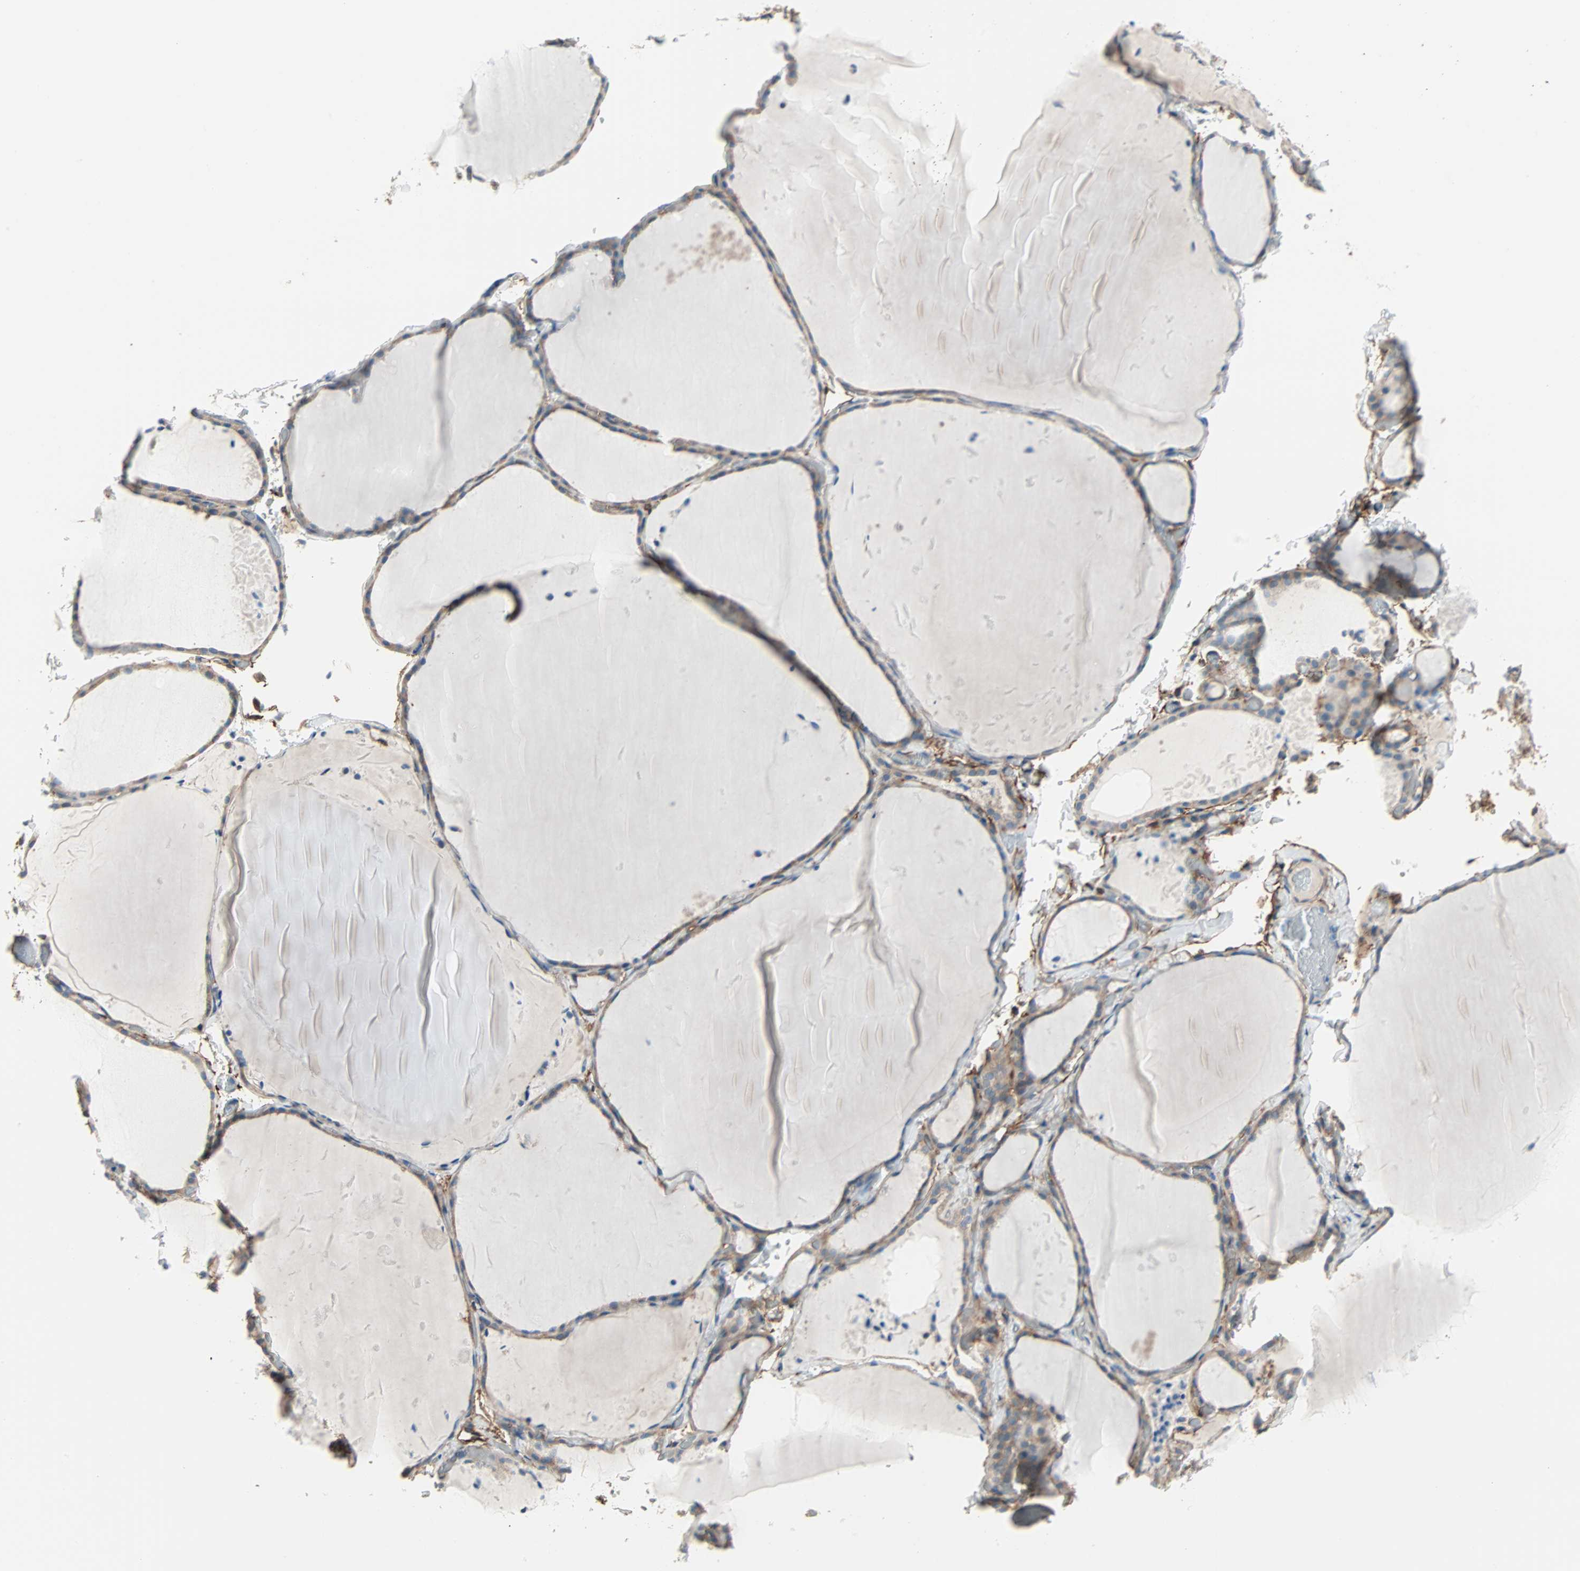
{"staining": {"intensity": "weak", "quantity": ">75%", "location": "cytoplasmic/membranous"}, "tissue": "thyroid gland", "cell_type": "Glandular cells", "image_type": "normal", "snomed": [{"axis": "morphology", "description": "Normal tissue, NOS"}, {"axis": "topography", "description": "Thyroid gland"}], "caption": "Protein staining by immunohistochemistry (IHC) reveals weak cytoplasmic/membranous positivity in approximately >75% of glandular cells in unremarkable thyroid gland.", "gene": "EPB41L2", "patient": {"sex": "female", "age": 22}}